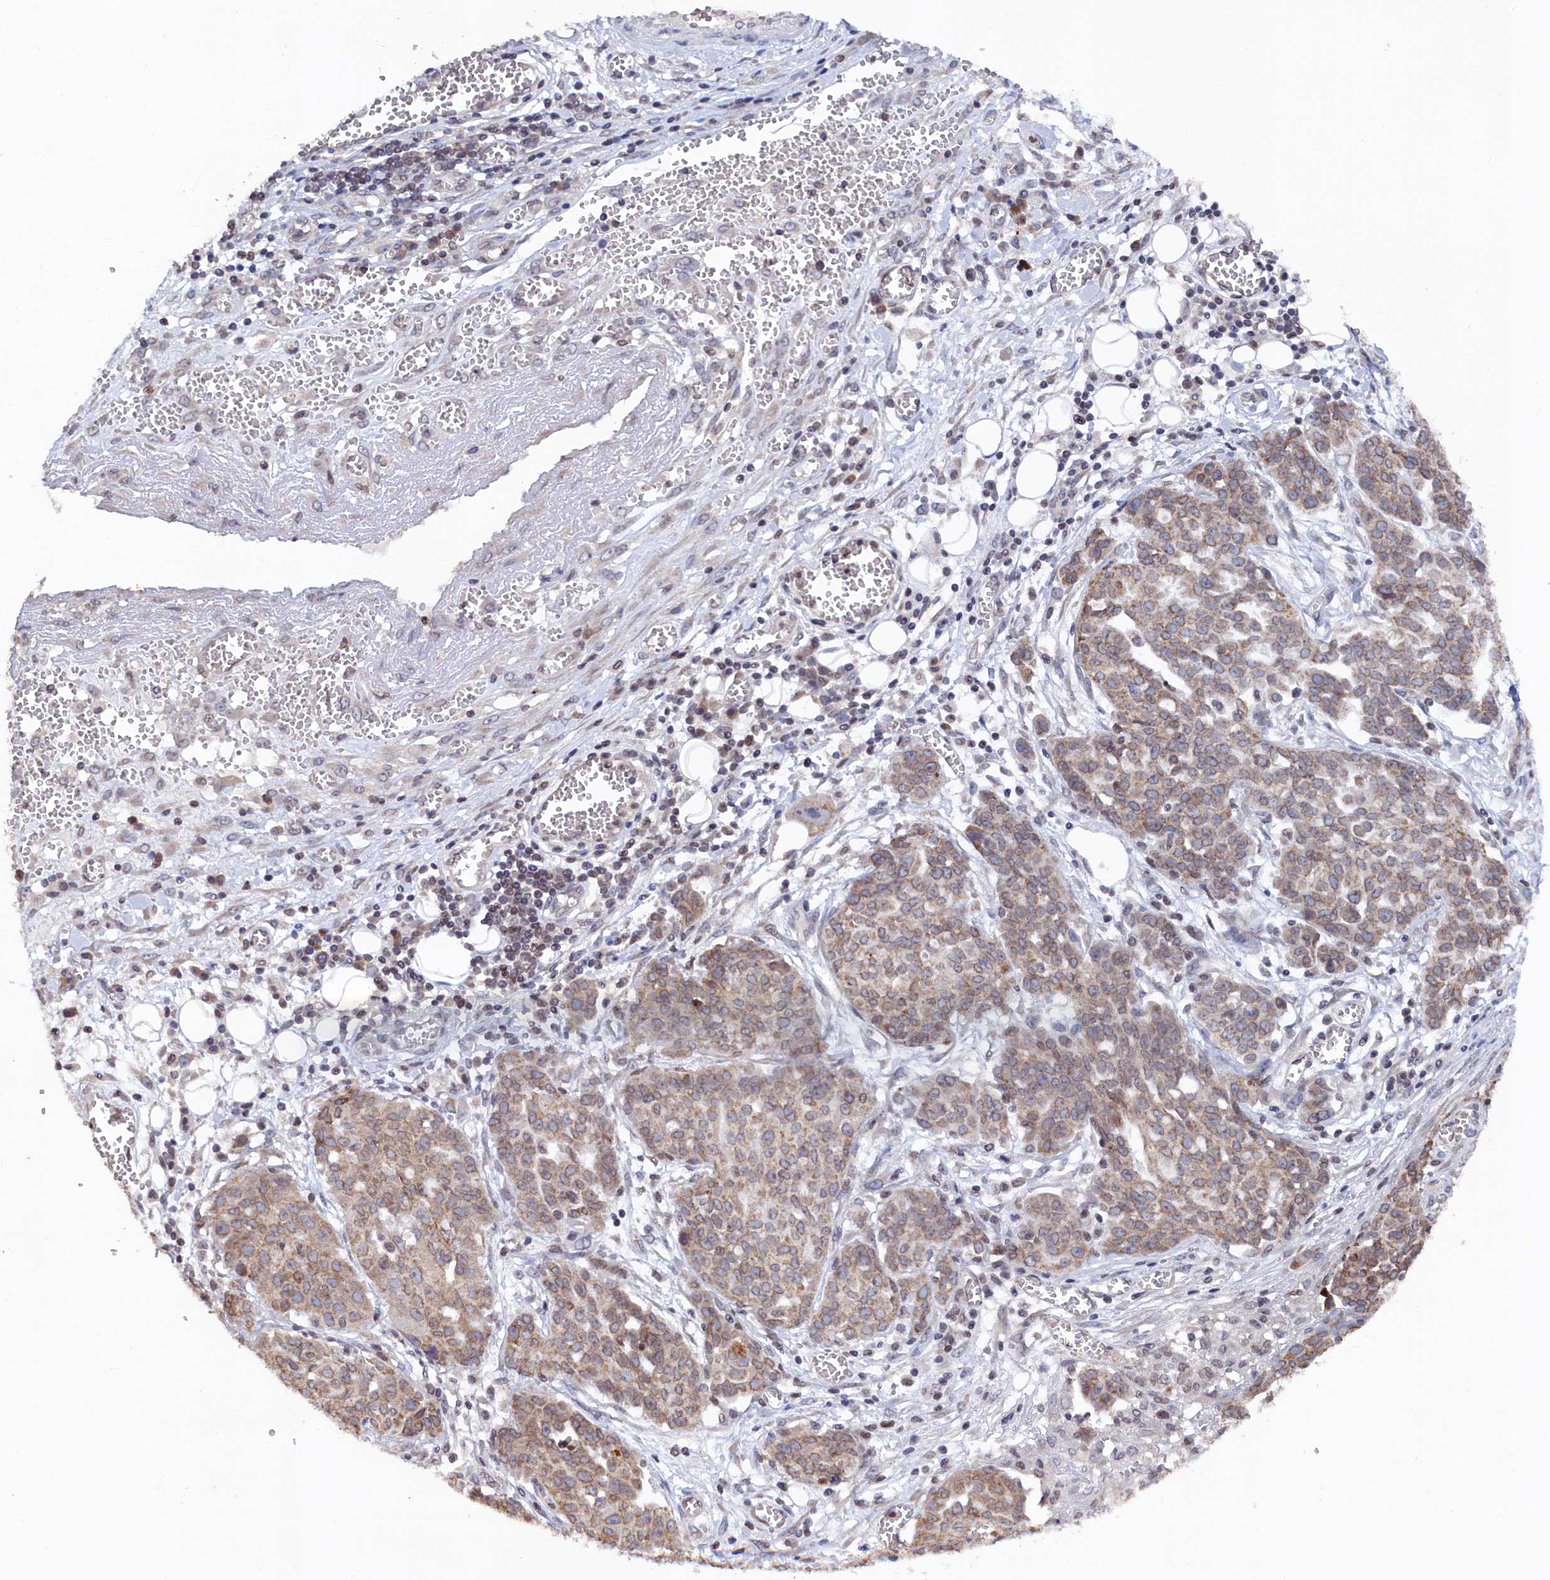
{"staining": {"intensity": "weak", "quantity": ">75%", "location": "cytoplasmic/membranous"}, "tissue": "ovarian cancer", "cell_type": "Tumor cells", "image_type": "cancer", "snomed": [{"axis": "morphology", "description": "Cystadenocarcinoma, serous, NOS"}, {"axis": "topography", "description": "Soft tissue"}, {"axis": "topography", "description": "Ovary"}], "caption": "Immunohistochemistry (IHC) histopathology image of neoplastic tissue: human ovarian serous cystadenocarcinoma stained using immunohistochemistry exhibits low levels of weak protein expression localized specifically in the cytoplasmic/membranous of tumor cells, appearing as a cytoplasmic/membranous brown color.", "gene": "ANKEF1", "patient": {"sex": "female", "age": 57}}